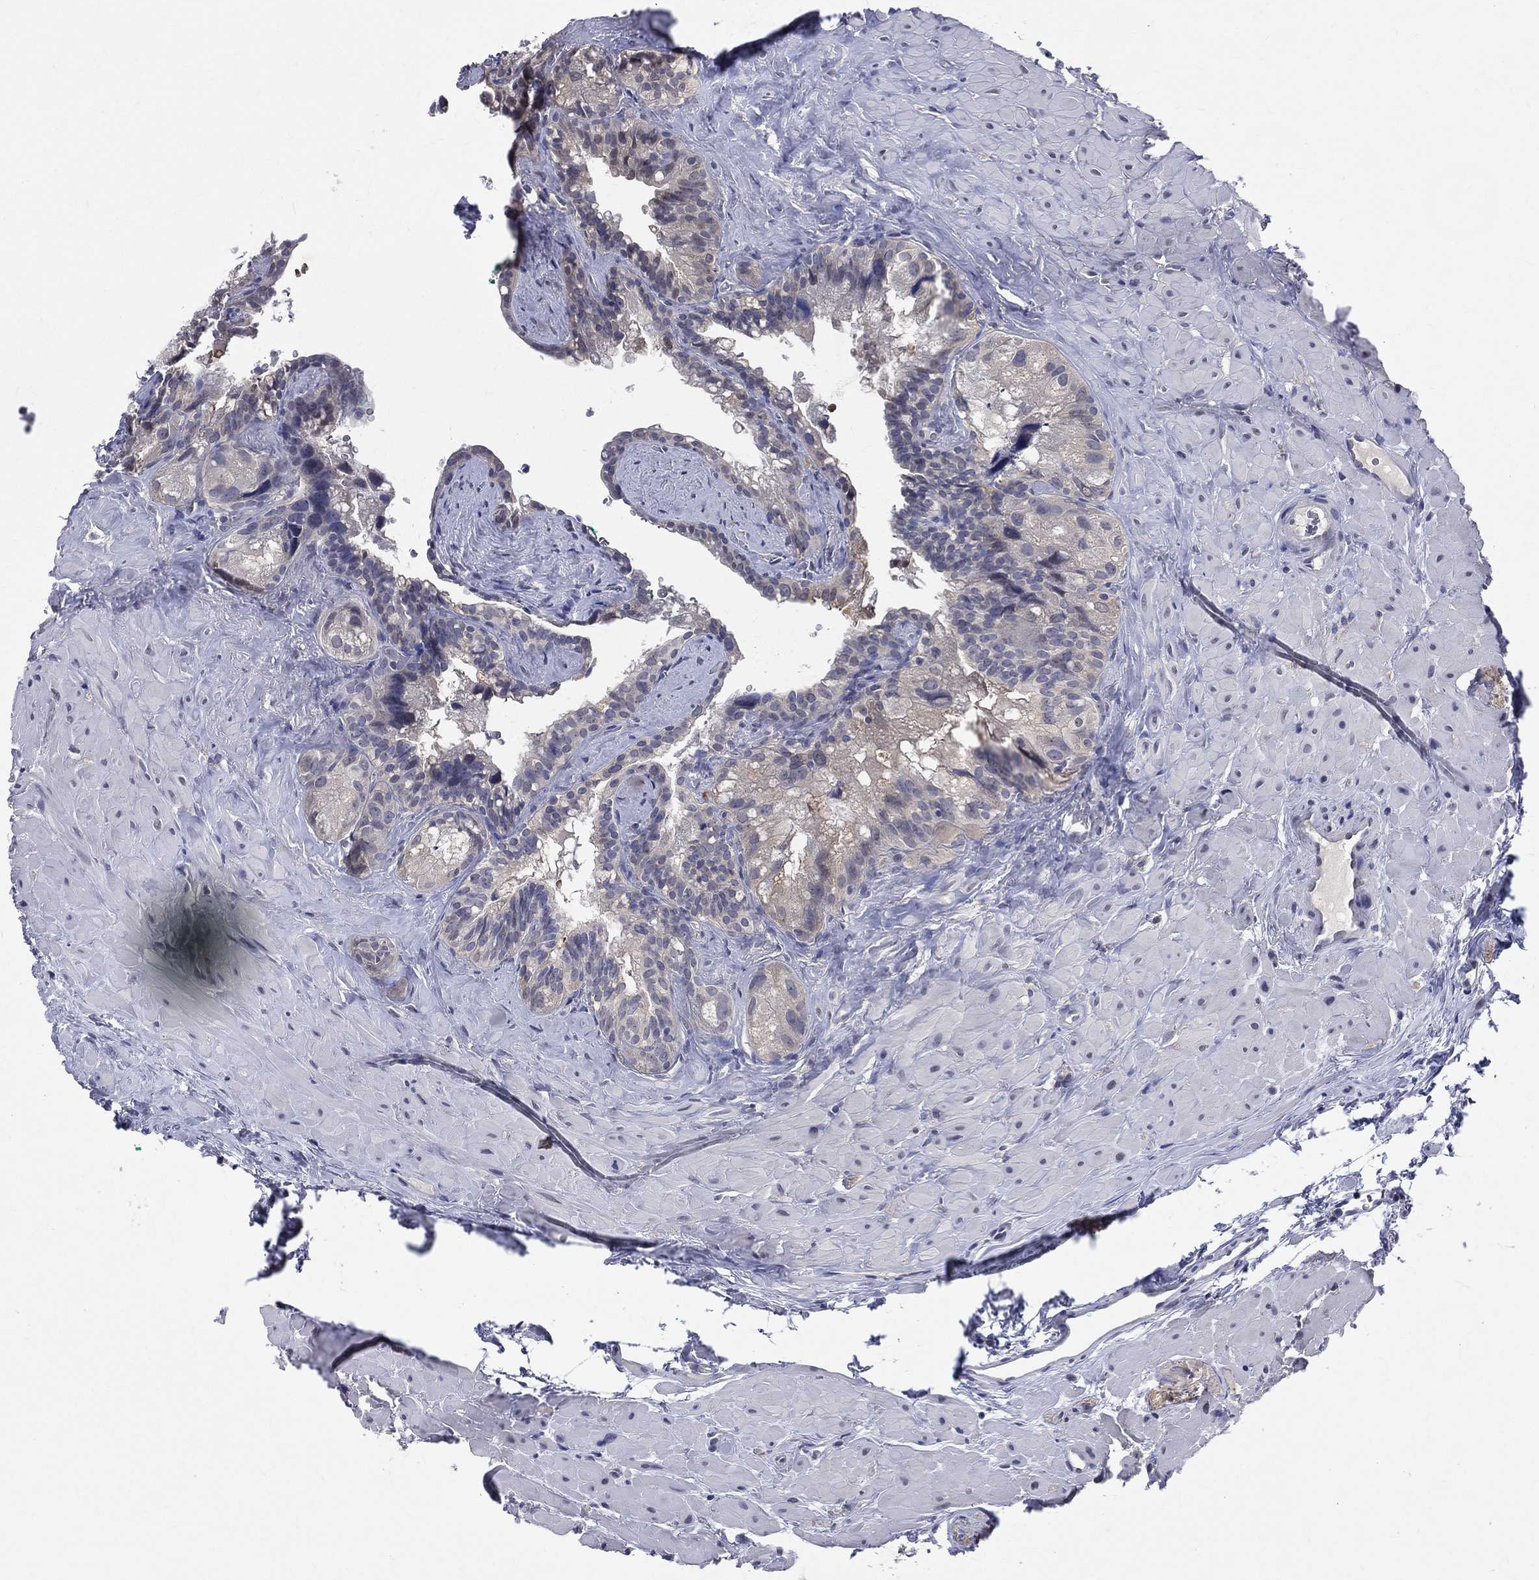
{"staining": {"intensity": "negative", "quantity": "none", "location": "none"}, "tissue": "seminal vesicle", "cell_type": "Glandular cells", "image_type": "normal", "snomed": [{"axis": "morphology", "description": "Normal tissue, NOS"}, {"axis": "topography", "description": "Seminal veicle"}], "caption": "An IHC micrograph of normal seminal vesicle is shown. There is no staining in glandular cells of seminal vesicle. (Immunohistochemistry, brightfield microscopy, high magnification).", "gene": "DLG4", "patient": {"sex": "male", "age": 72}}